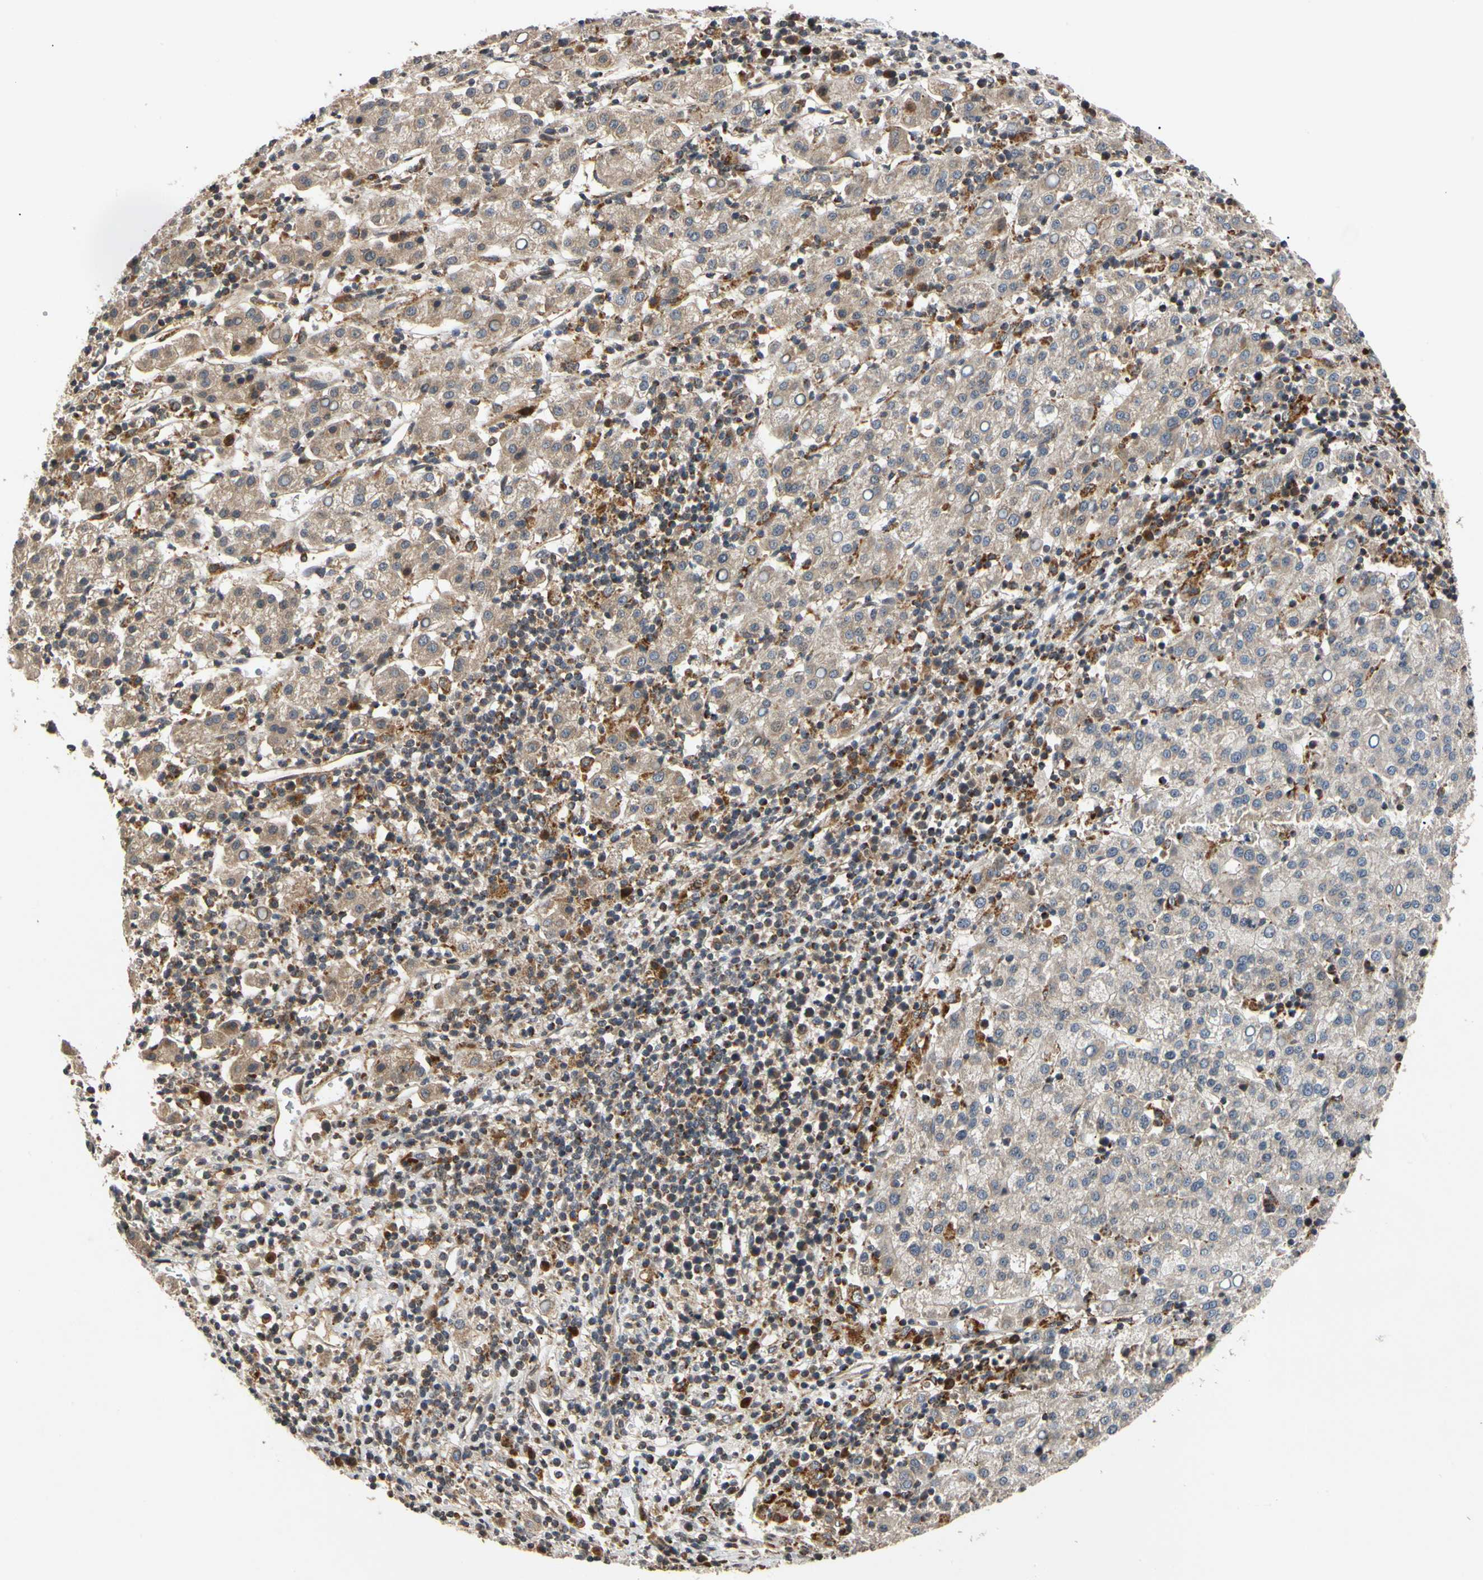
{"staining": {"intensity": "weak", "quantity": ">75%", "location": "cytoplasmic/membranous"}, "tissue": "liver cancer", "cell_type": "Tumor cells", "image_type": "cancer", "snomed": [{"axis": "morphology", "description": "Carcinoma, Hepatocellular, NOS"}, {"axis": "topography", "description": "Liver"}], "caption": "Tumor cells reveal low levels of weak cytoplasmic/membranous expression in approximately >75% of cells in human liver hepatocellular carcinoma. The staining is performed using DAB brown chromogen to label protein expression. The nuclei are counter-stained blue using hematoxylin.", "gene": "MRPS22", "patient": {"sex": "female", "age": 58}}